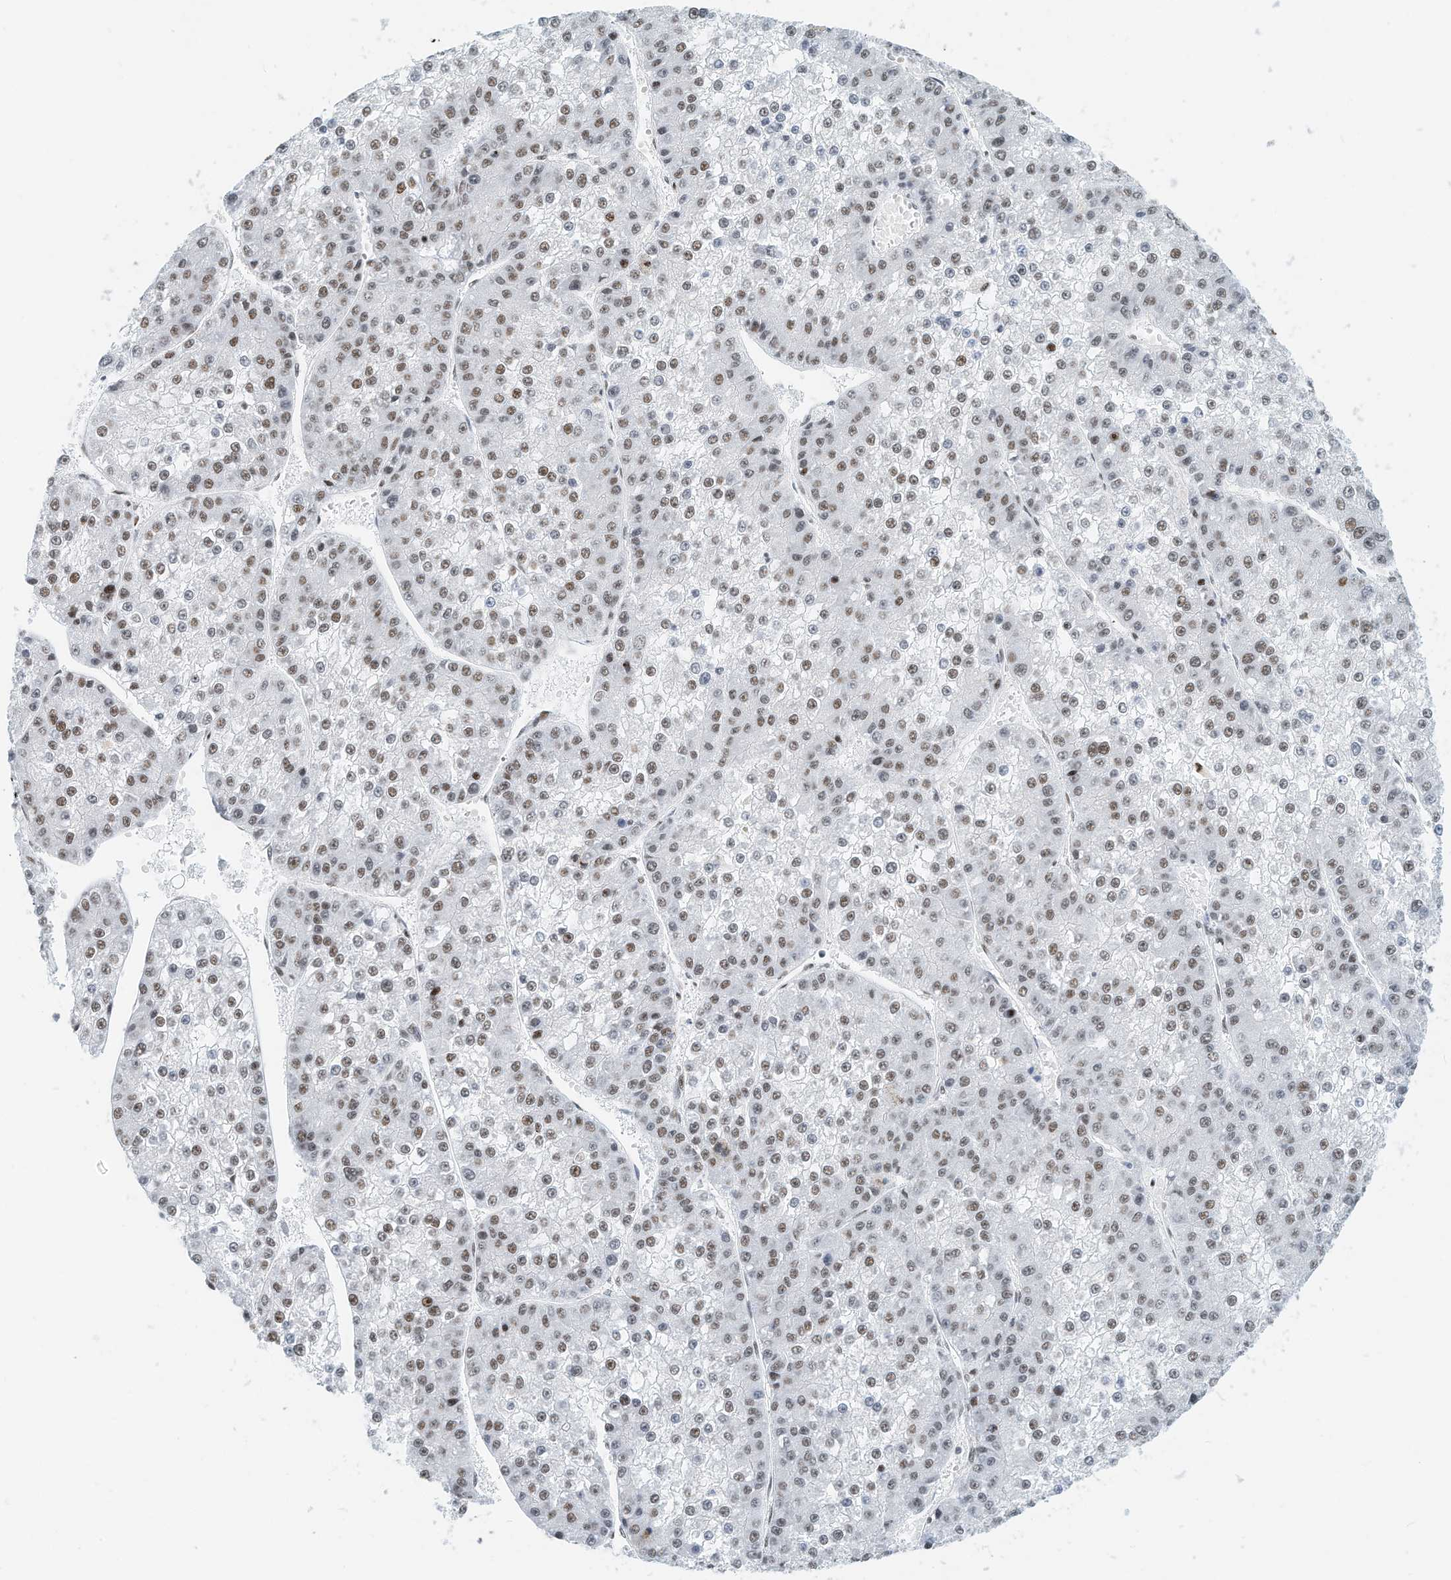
{"staining": {"intensity": "weak", "quantity": "25%-75%", "location": "nuclear"}, "tissue": "liver cancer", "cell_type": "Tumor cells", "image_type": "cancer", "snomed": [{"axis": "morphology", "description": "Carcinoma, Hepatocellular, NOS"}, {"axis": "topography", "description": "Liver"}], "caption": "Immunohistochemistry (IHC) micrograph of human liver hepatocellular carcinoma stained for a protein (brown), which shows low levels of weak nuclear positivity in about 25%-75% of tumor cells.", "gene": "ARHGAP28", "patient": {"sex": "female", "age": 73}}